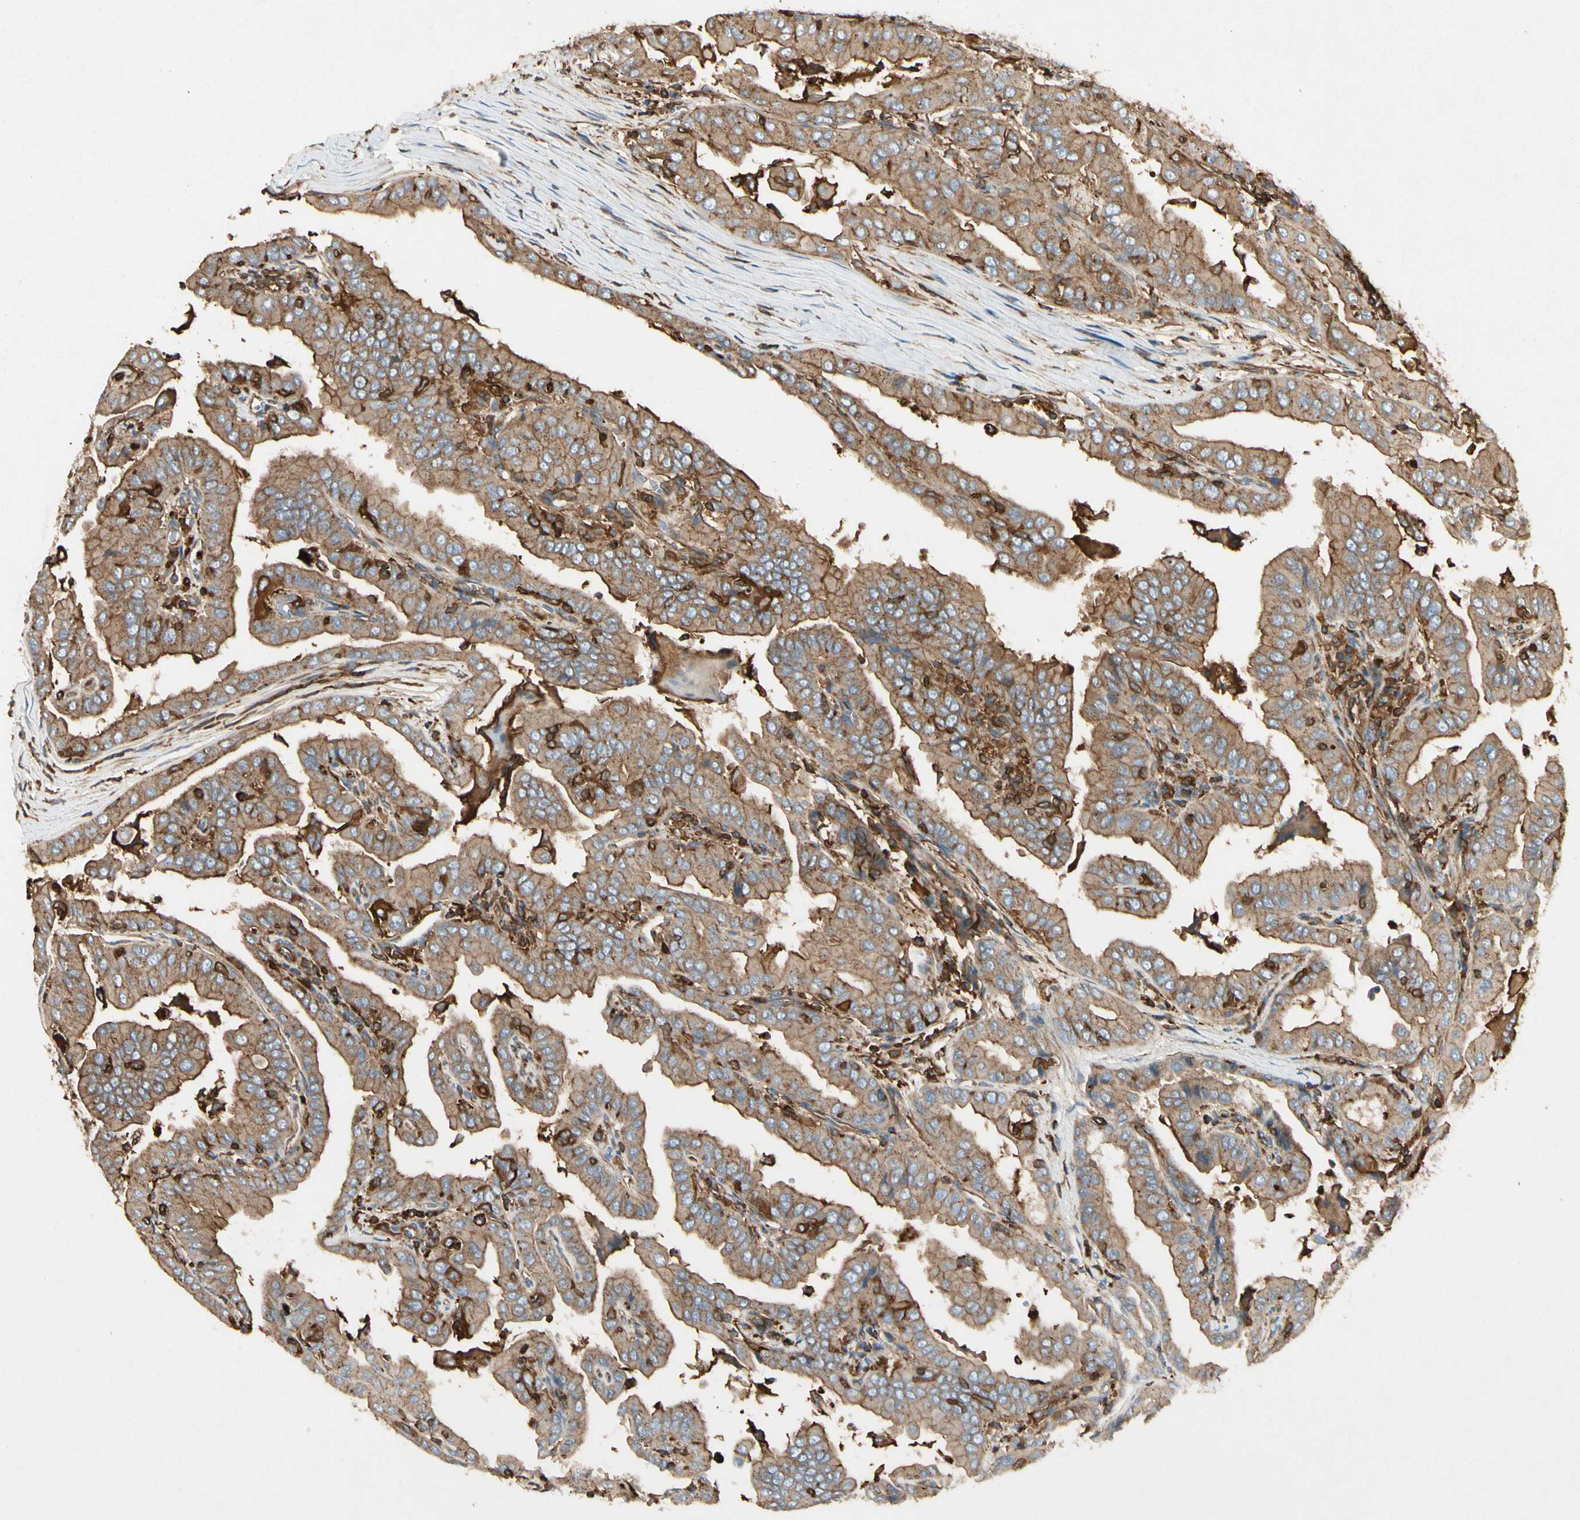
{"staining": {"intensity": "moderate", "quantity": ">75%", "location": "cytoplasmic/membranous"}, "tissue": "thyroid cancer", "cell_type": "Tumor cells", "image_type": "cancer", "snomed": [{"axis": "morphology", "description": "Papillary adenocarcinoma, NOS"}, {"axis": "topography", "description": "Thyroid gland"}], "caption": "Human thyroid cancer stained with a brown dye displays moderate cytoplasmic/membranous positive positivity in approximately >75% of tumor cells.", "gene": "ARPC2", "patient": {"sex": "male", "age": 33}}